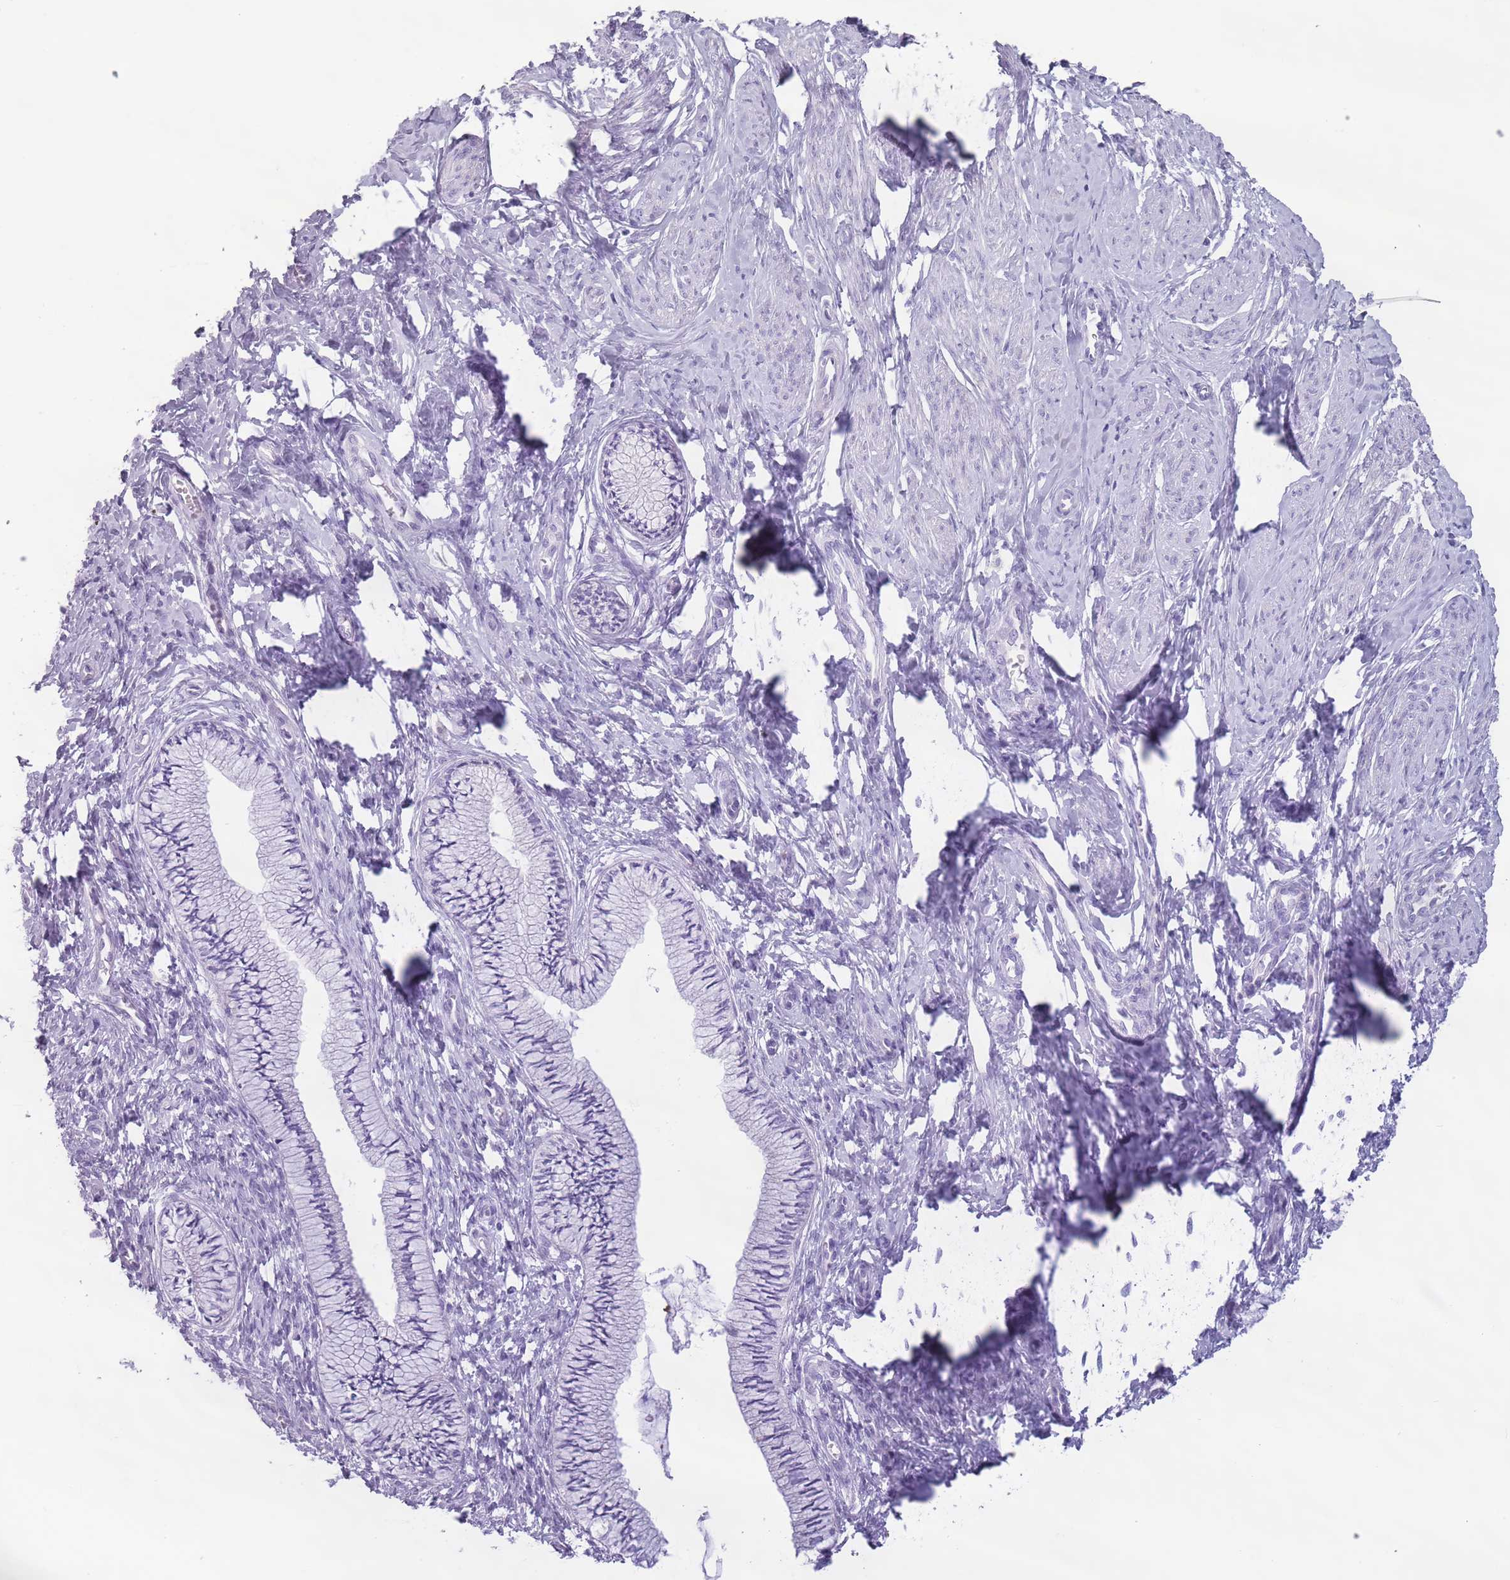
{"staining": {"intensity": "negative", "quantity": "none", "location": "none"}, "tissue": "cervix", "cell_type": "Glandular cells", "image_type": "normal", "snomed": [{"axis": "morphology", "description": "Normal tissue, NOS"}, {"axis": "topography", "description": "Cervix"}], "caption": "Immunohistochemistry (IHC) micrograph of unremarkable cervix: human cervix stained with DAB displays no significant protein expression in glandular cells.", "gene": "HYOU1", "patient": {"sex": "female", "age": 36}}